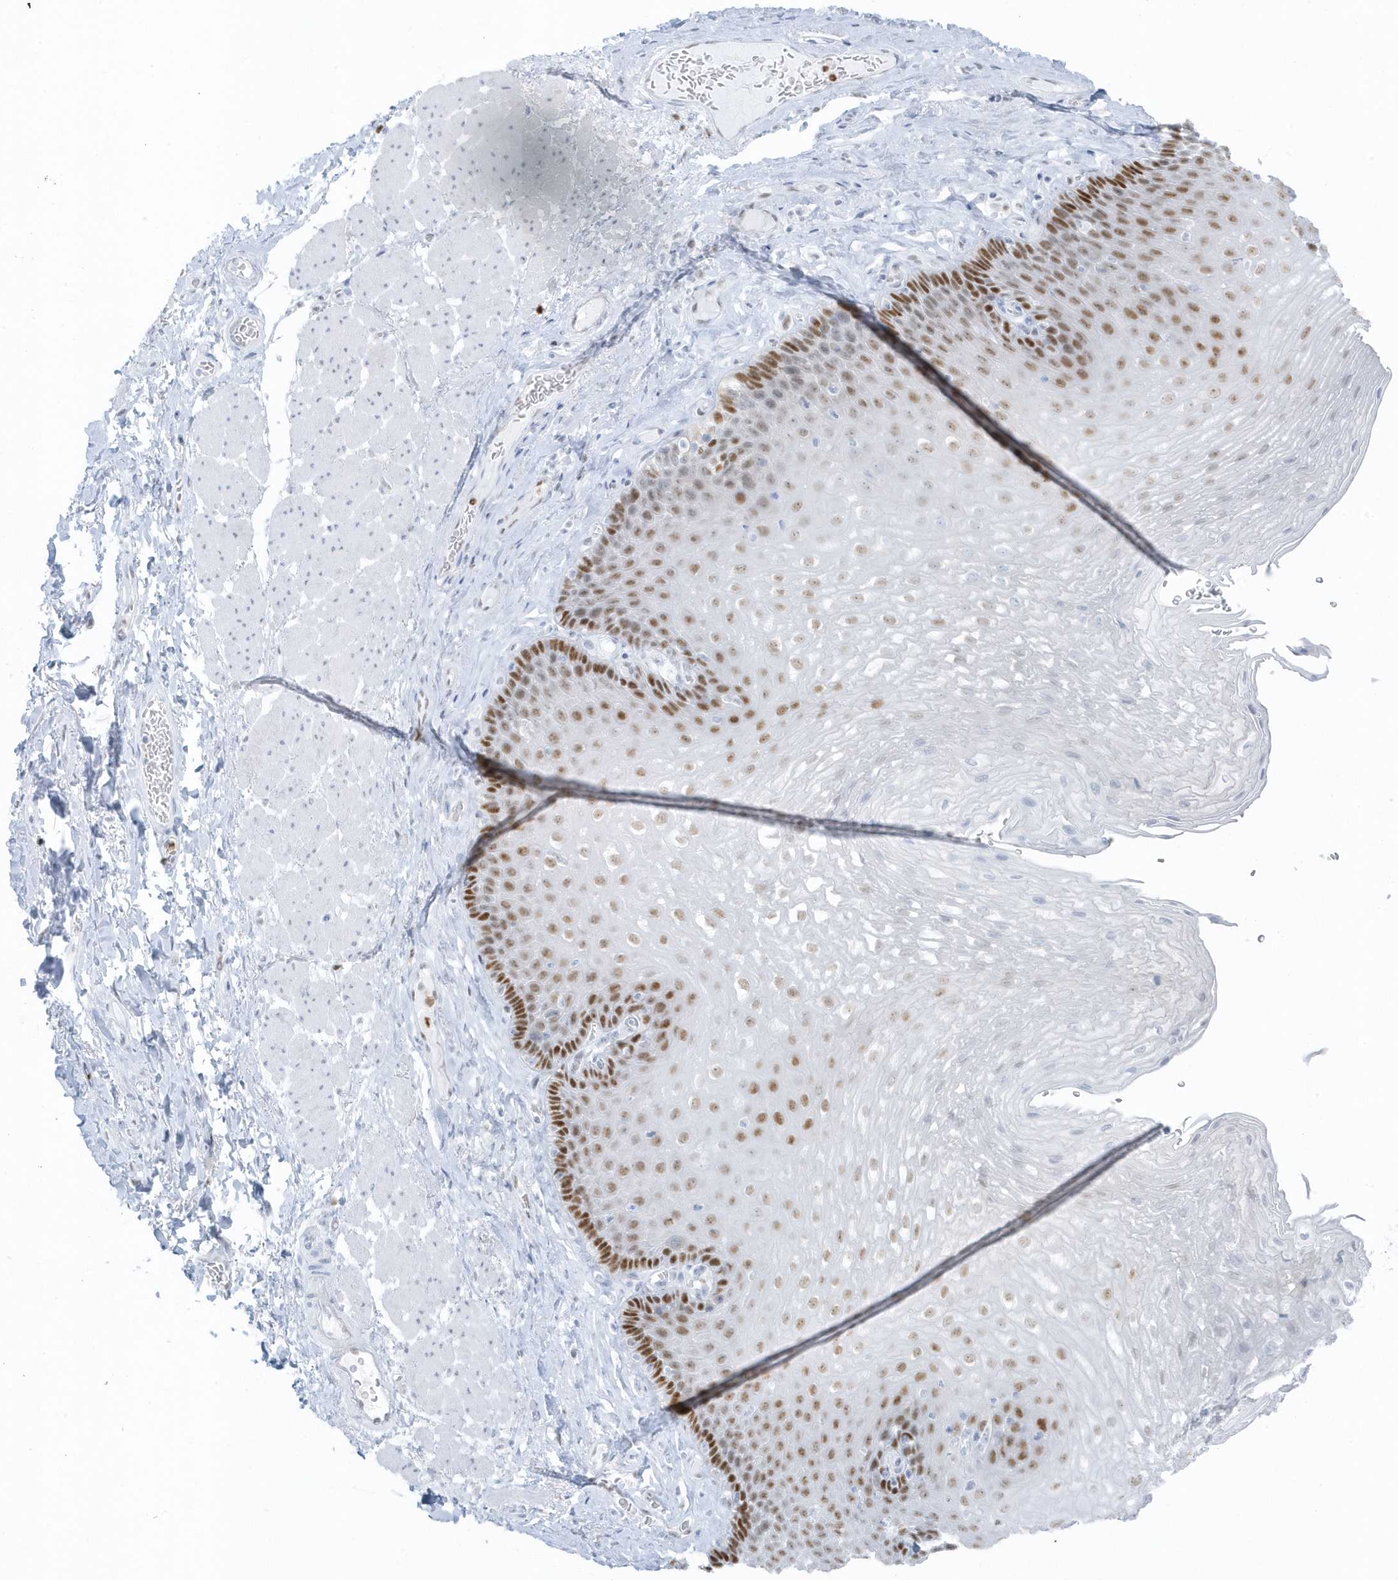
{"staining": {"intensity": "moderate", "quantity": ">75%", "location": "nuclear"}, "tissue": "esophagus", "cell_type": "Squamous epithelial cells", "image_type": "normal", "snomed": [{"axis": "morphology", "description": "Normal tissue, NOS"}, {"axis": "topography", "description": "Esophagus"}], "caption": "Human esophagus stained for a protein (brown) shows moderate nuclear positive expression in about >75% of squamous epithelial cells.", "gene": "SMIM34", "patient": {"sex": "female", "age": 66}}